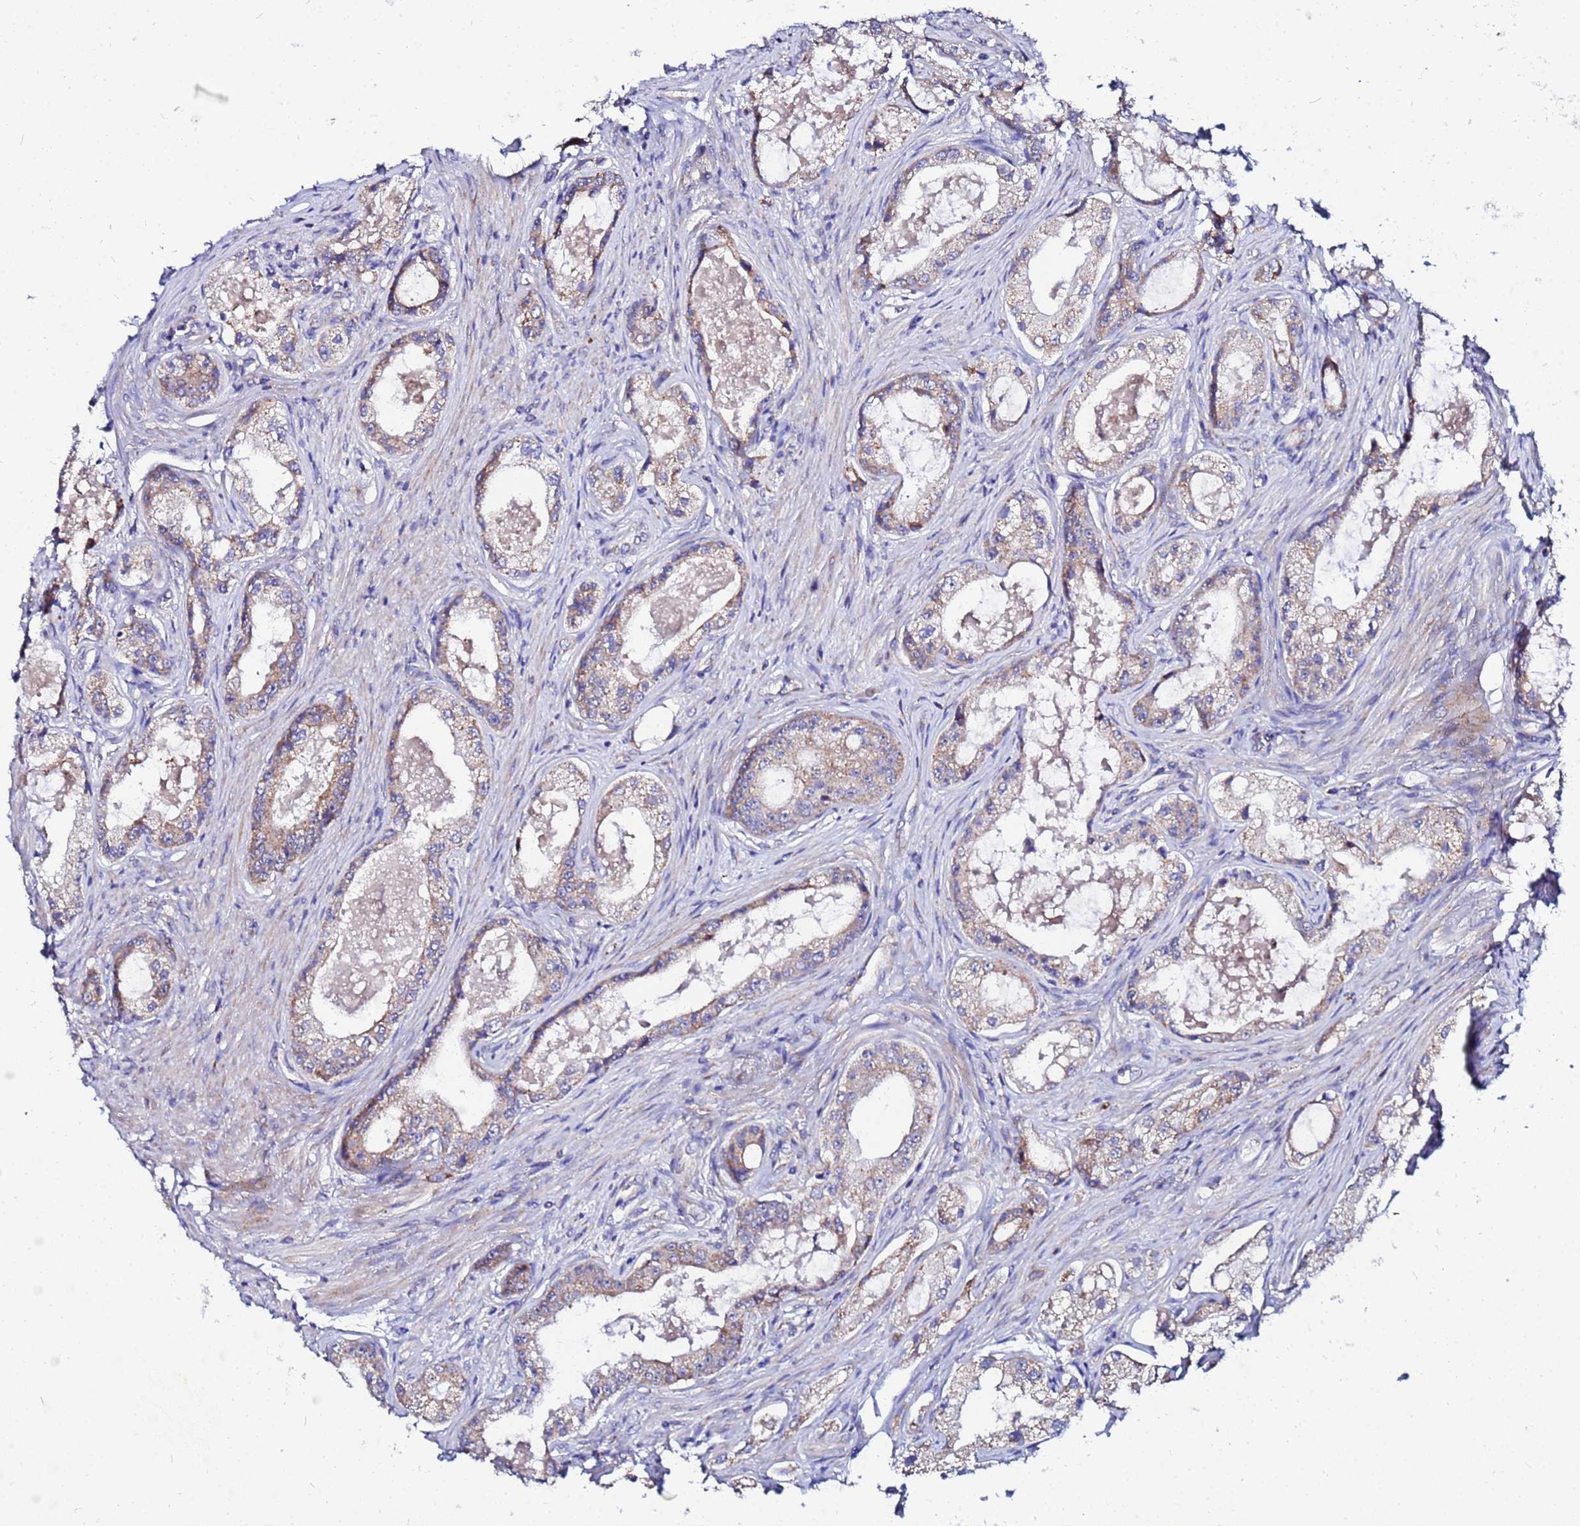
{"staining": {"intensity": "weak", "quantity": ">75%", "location": "cytoplasmic/membranous"}, "tissue": "prostate cancer", "cell_type": "Tumor cells", "image_type": "cancer", "snomed": [{"axis": "morphology", "description": "Adenocarcinoma, Low grade"}, {"axis": "topography", "description": "Prostate"}], "caption": "Protein expression by immunohistochemistry (IHC) exhibits weak cytoplasmic/membranous staining in about >75% of tumor cells in low-grade adenocarcinoma (prostate). (brown staining indicates protein expression, while blue staining denotes nuclei).", "gene": "FAHD2A", "patient": {"sex": "male", "age": 68}}